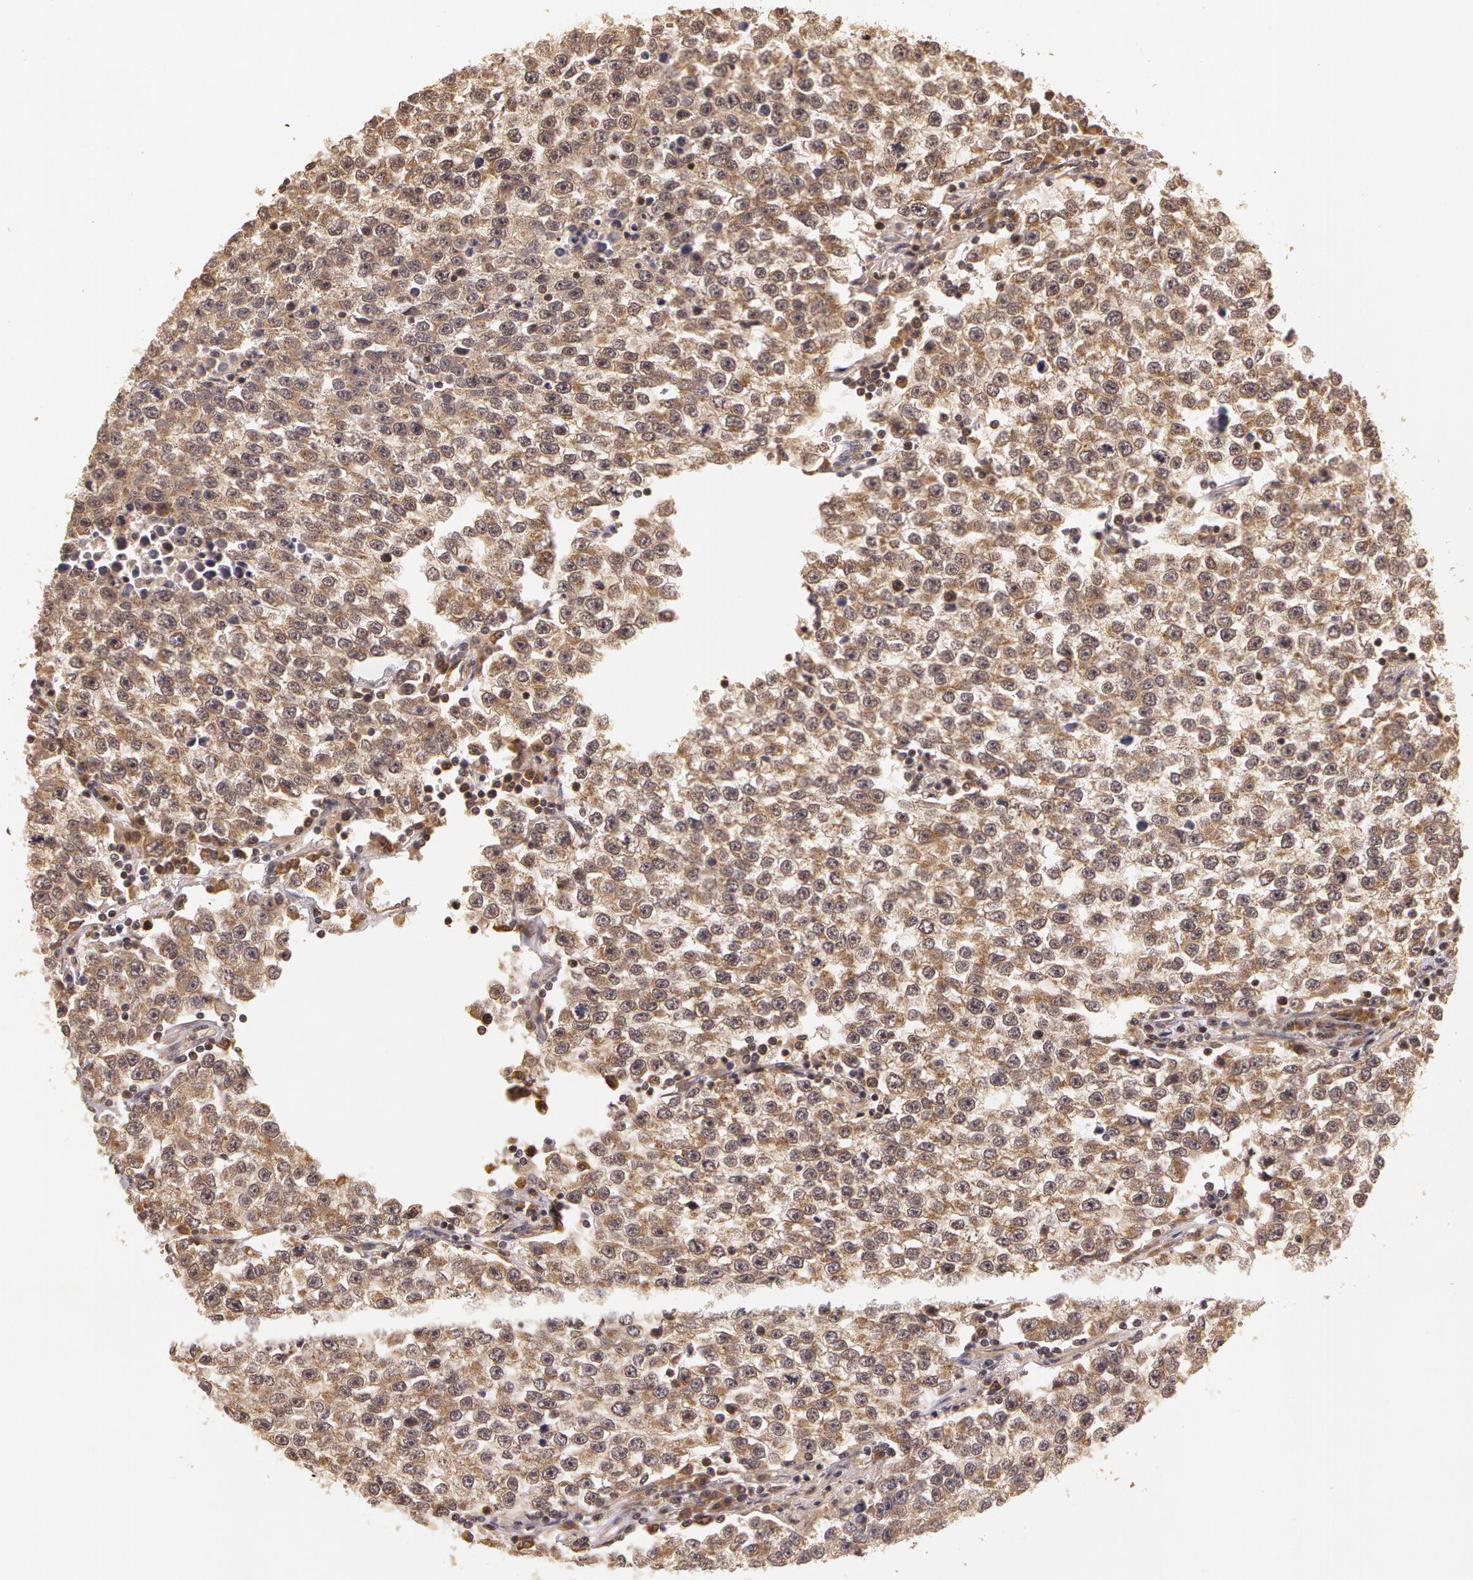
{"staining": {"intensity": "moderate", "quantity": ">75%", "location": "cytoplasmic/membranous"}, "tissue": "testis cancer", "cell_type": "Tumor cells", "image_type": "cancer", "snomed": [{"axis": "morphology", "description": "Seminoma, NOS"}, {"axis": "topography", "description": "Testis"}], "caption": "High-magnification brightfield microscopy of testis cancer stained with DAB (brown) and counterstained with hematoxylin (blue). tumor cells exhibit moderate cytoplasmic/membranous staining is identified in about>75% of cells.", "gene": "ASCC2", "patient": {"sex": "male", "age": 36}}